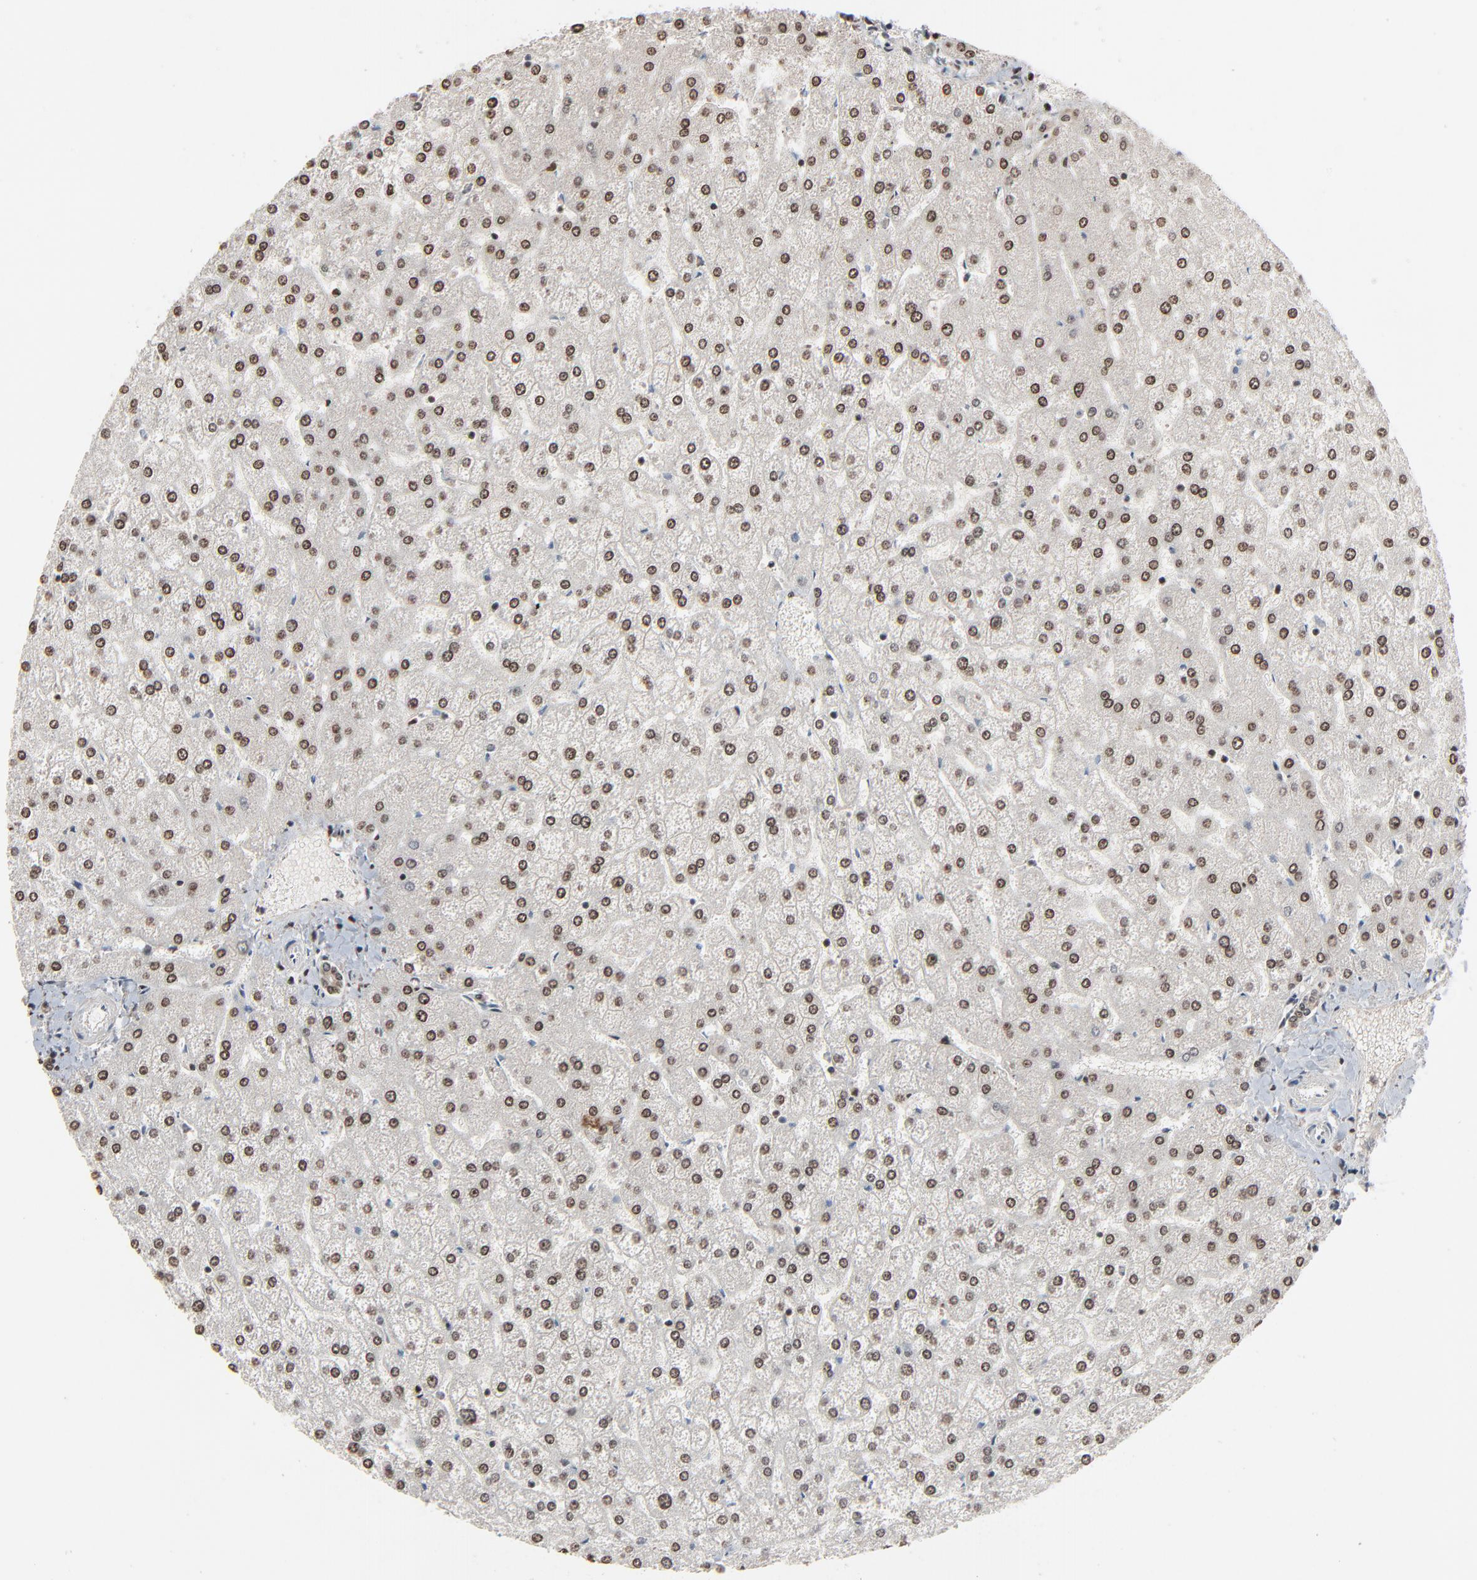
{"staining": {"intensity": "strong", "quantity": ">75%", "location": "nuclear"}, "tissue": "liver", "cell_type": "Cholangiocytes", "image_type": "normal", "snomed": [{"axis": "morphology", "description": "Normal tissue, NOS"}, {"axis": "topography", "description": "Liver"}], "caption": "IHC photomicrograph of unremarkable human liver stained for a protein (brown), which reveals high levels of strong nuclear staining in approximately >75% of cholangiocytes.", "gene": "RPS6KA3", "patient": {"sex": "female", "age": 32}}